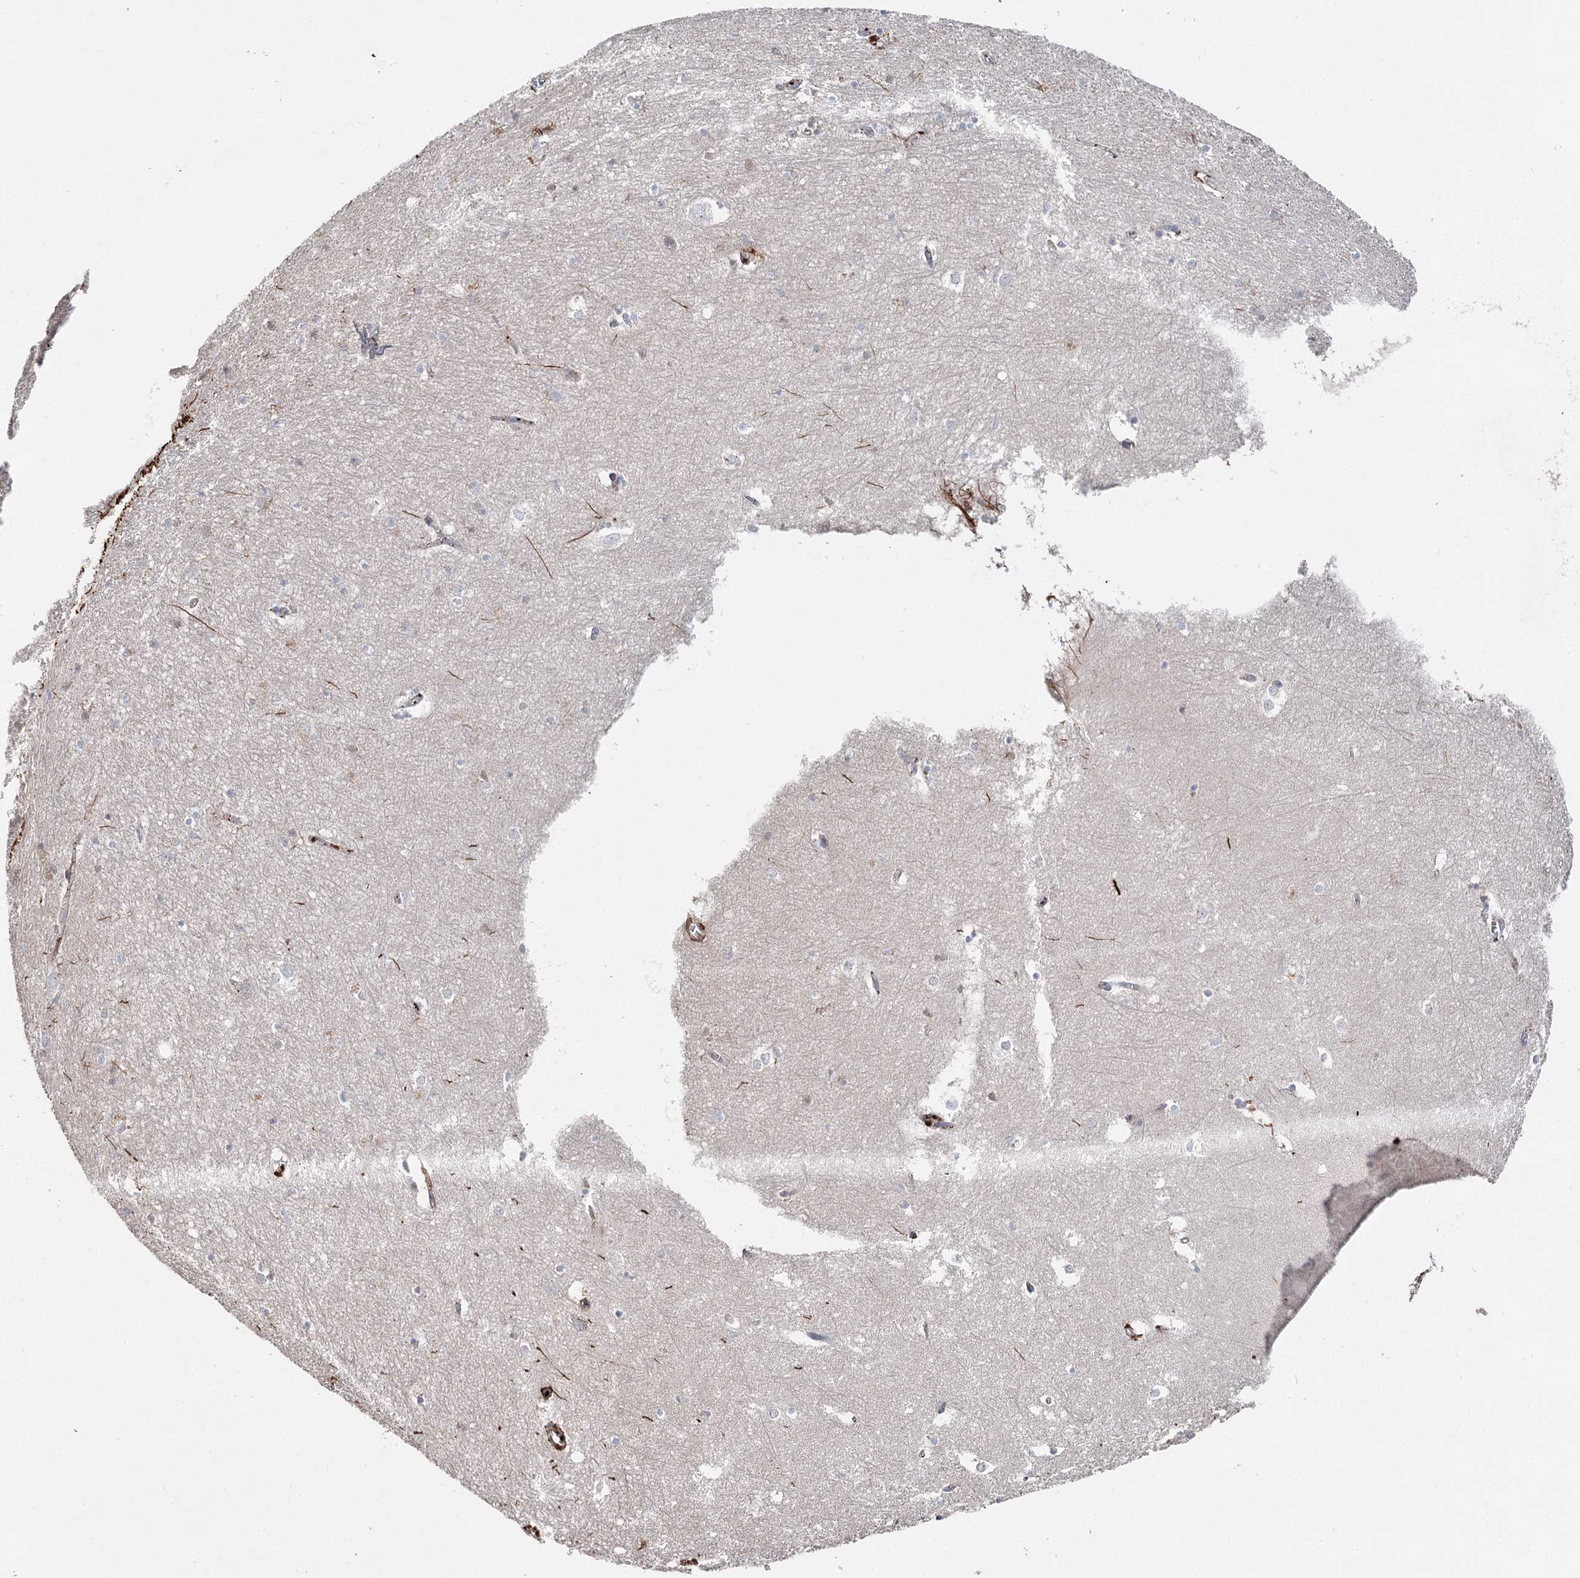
{"staining": {"intensity": "negative", "quantity": "none", "location": "none"}, "tissue": "hippocampus", "cell_type": "Glial cells", "image_type": "normal", "snomed": [{"axis": "morphology", "description": "Normal tissue, NOS"}, {"axis": "topography", "description": "Hippocampus"}], "caption": "Immunohistochemistry of benign human hippocampus demonstrates no staining in glial cells.", "gene": "ALKBH8", "patient": {"sex": "female", "age": 64}}